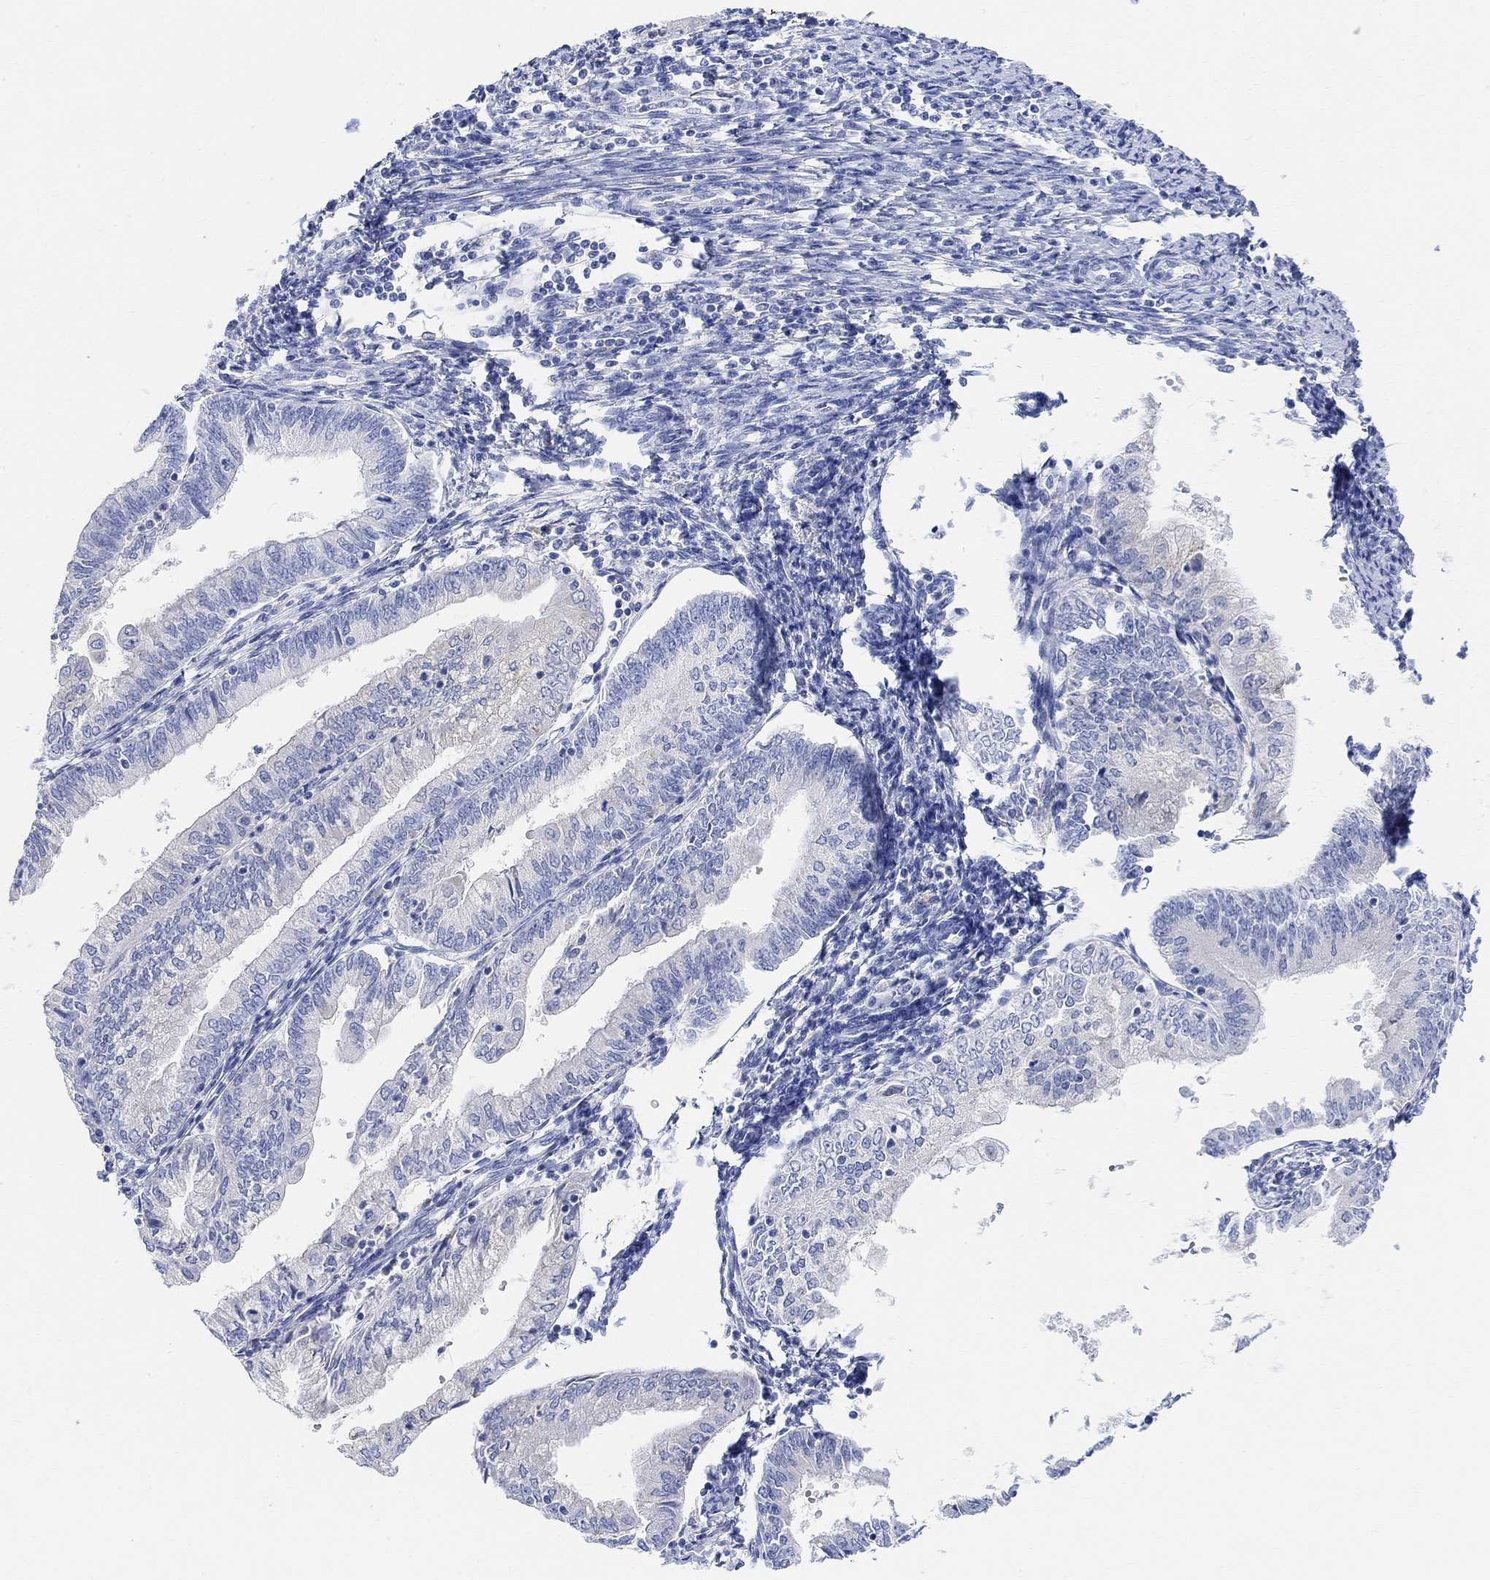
{"staining": {"intensity": "negative", "quantity": "none", "location": "none"}, "tissue": "endometrial cancer", "cell_type": "Tumor cells", "image_type": "cancer", "snomed": [{"axis": "morphology", "description": "Adenocarcinoma, NOS"}, {"axis": "topography", "description": "Endometrium"}], "caption": "Tumor cells show no significant positivity in endometrial cancer.", "gene": "RETNLB", "patient": {"sex": "female", "age": 55}}